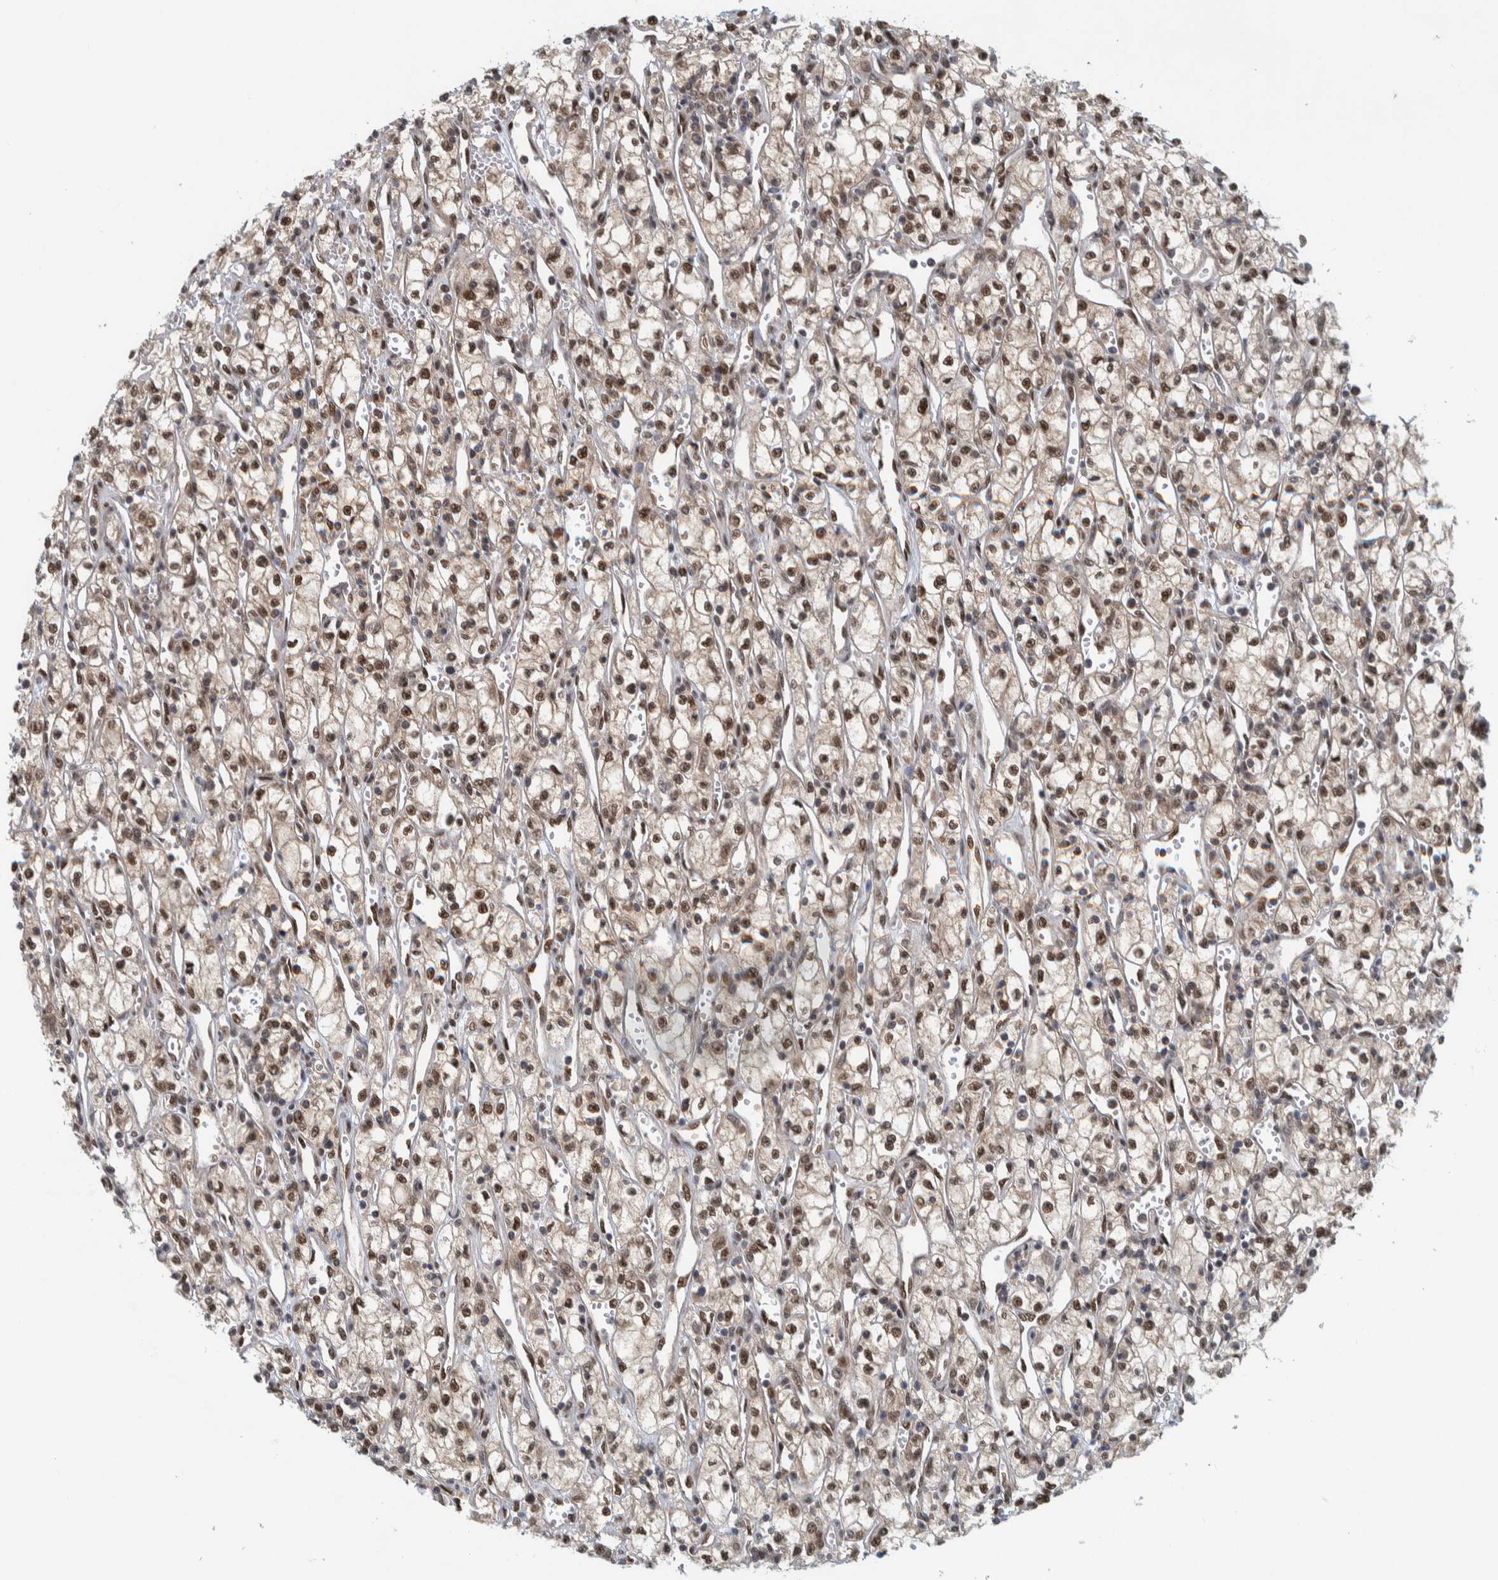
{"staining": {"intensity": "moderate", "quantity": ">75%", "location": "nuclear"}, "tissue": "renal cancer", "cell_type": "Tumor cells", "image_type": "cancer", "snomed": [{"axis": "morphology", "description": "Adenocarcinoma, NOS"}, {"axis": "topography", "description": "Kidney"}], "caption": "Protein expression analysis of renal adenocarcinoma demonstrates moderate nuclear staining in about >75% of tumor cells.", "gene": "COPS3", "patient": {"sex": "male", "age": 59}}